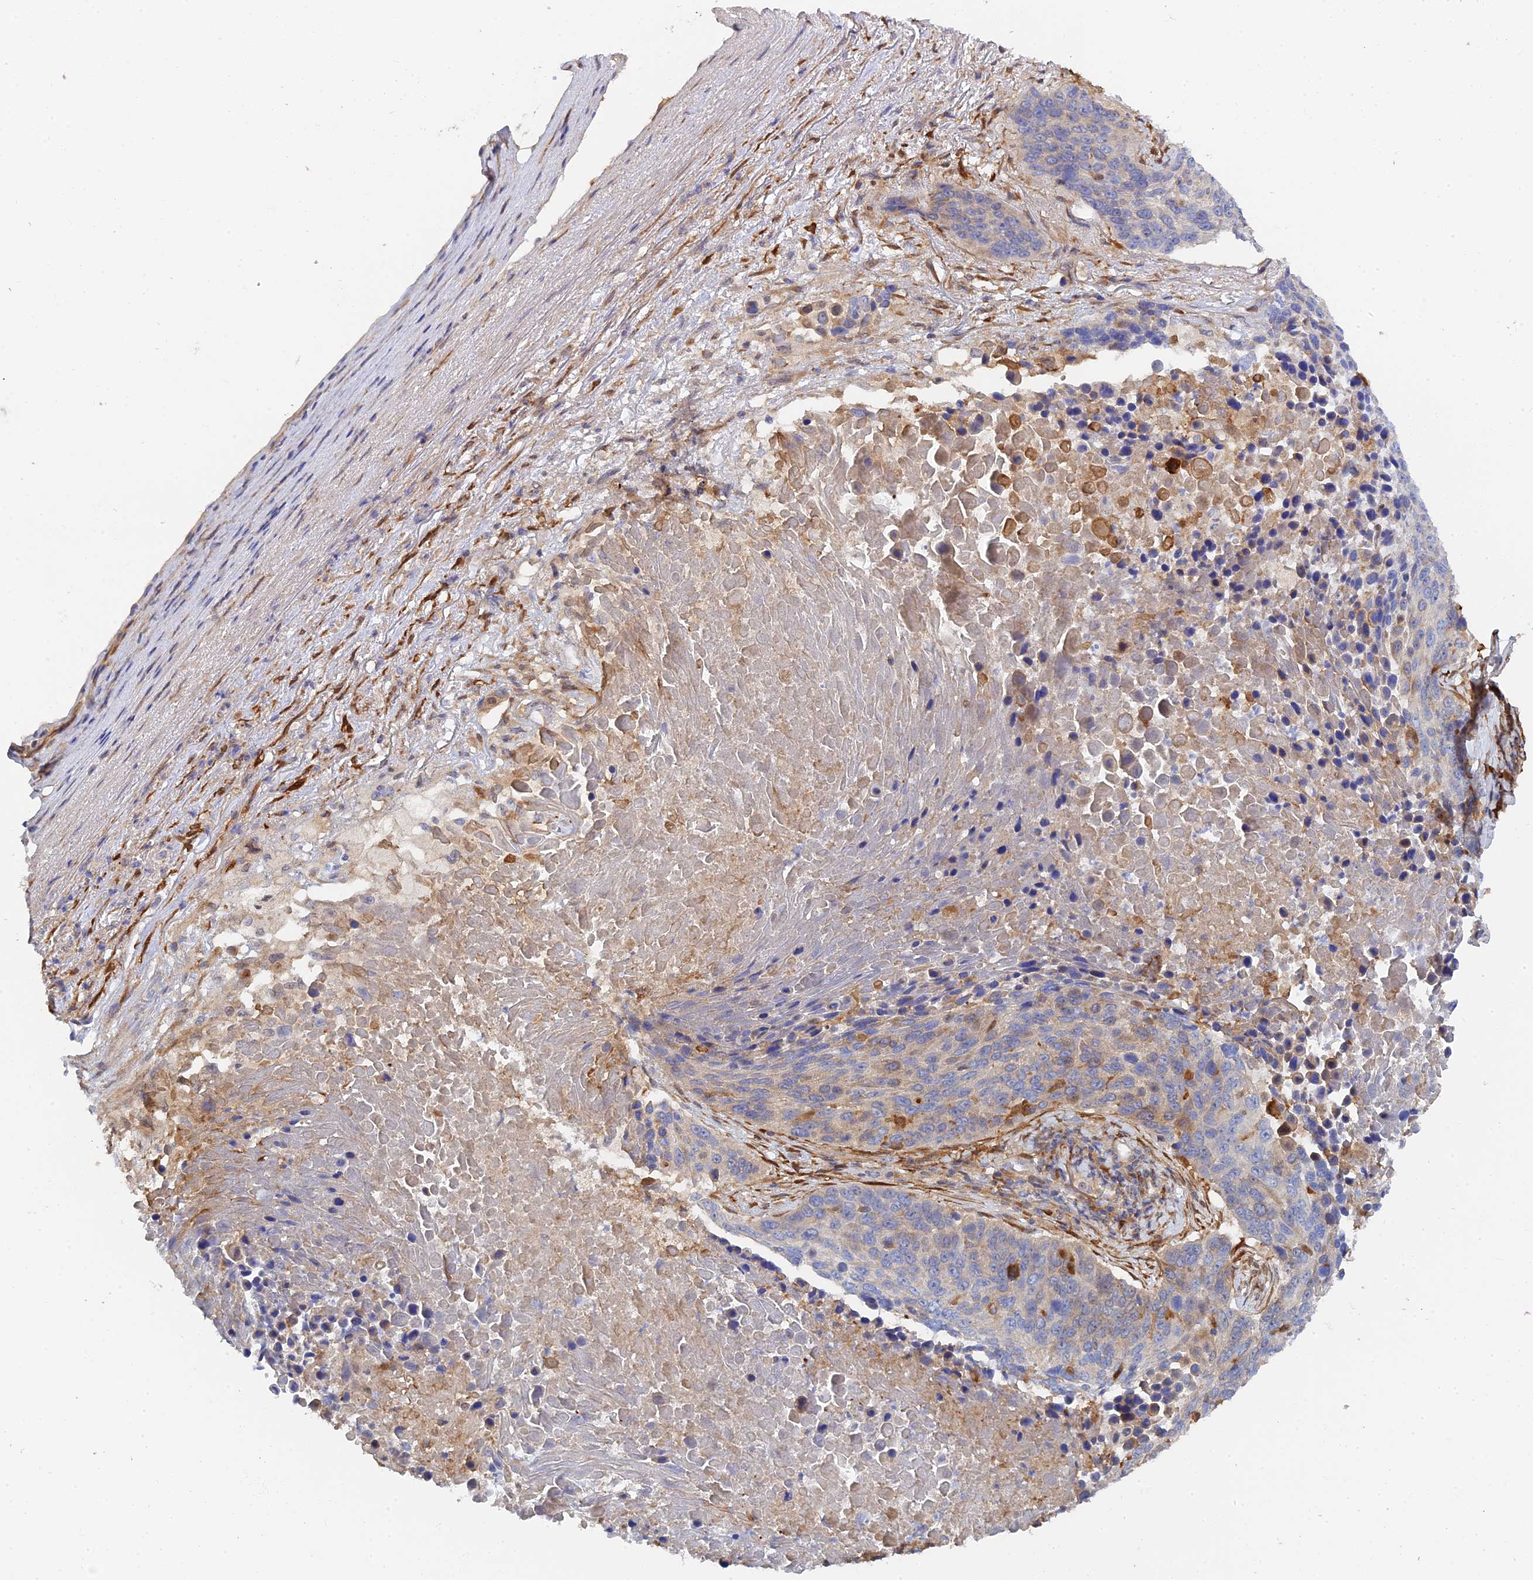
{"staining": {"intensity": "moderate", "quantity": "<25%", "location": "cytoplasmic/membranous"}, "tissue": "lung cancer", "cell_type": "Tumor cells", "image_type": "cancer", "snomed": [{"axis": "morphology", "description": "Normal tissue, NOS"}, {"axis": "morphology", "description": "Squamous cell carcinoma, NOS"}, {"axis": "topography", "description": "Lymph node"}, {"axis": "topography", "description": "Lung"}], "caption": "Tumor cells exhibit moderate cytoplasmic/membranous positivity in approximately <25% of cells in lung squamous cell carcinoma. (DAB = brown stain, brightfield microscopy at high magnification).", "gene": "SPATA5L1", "patient": {"sex": "male", "age": 66}}